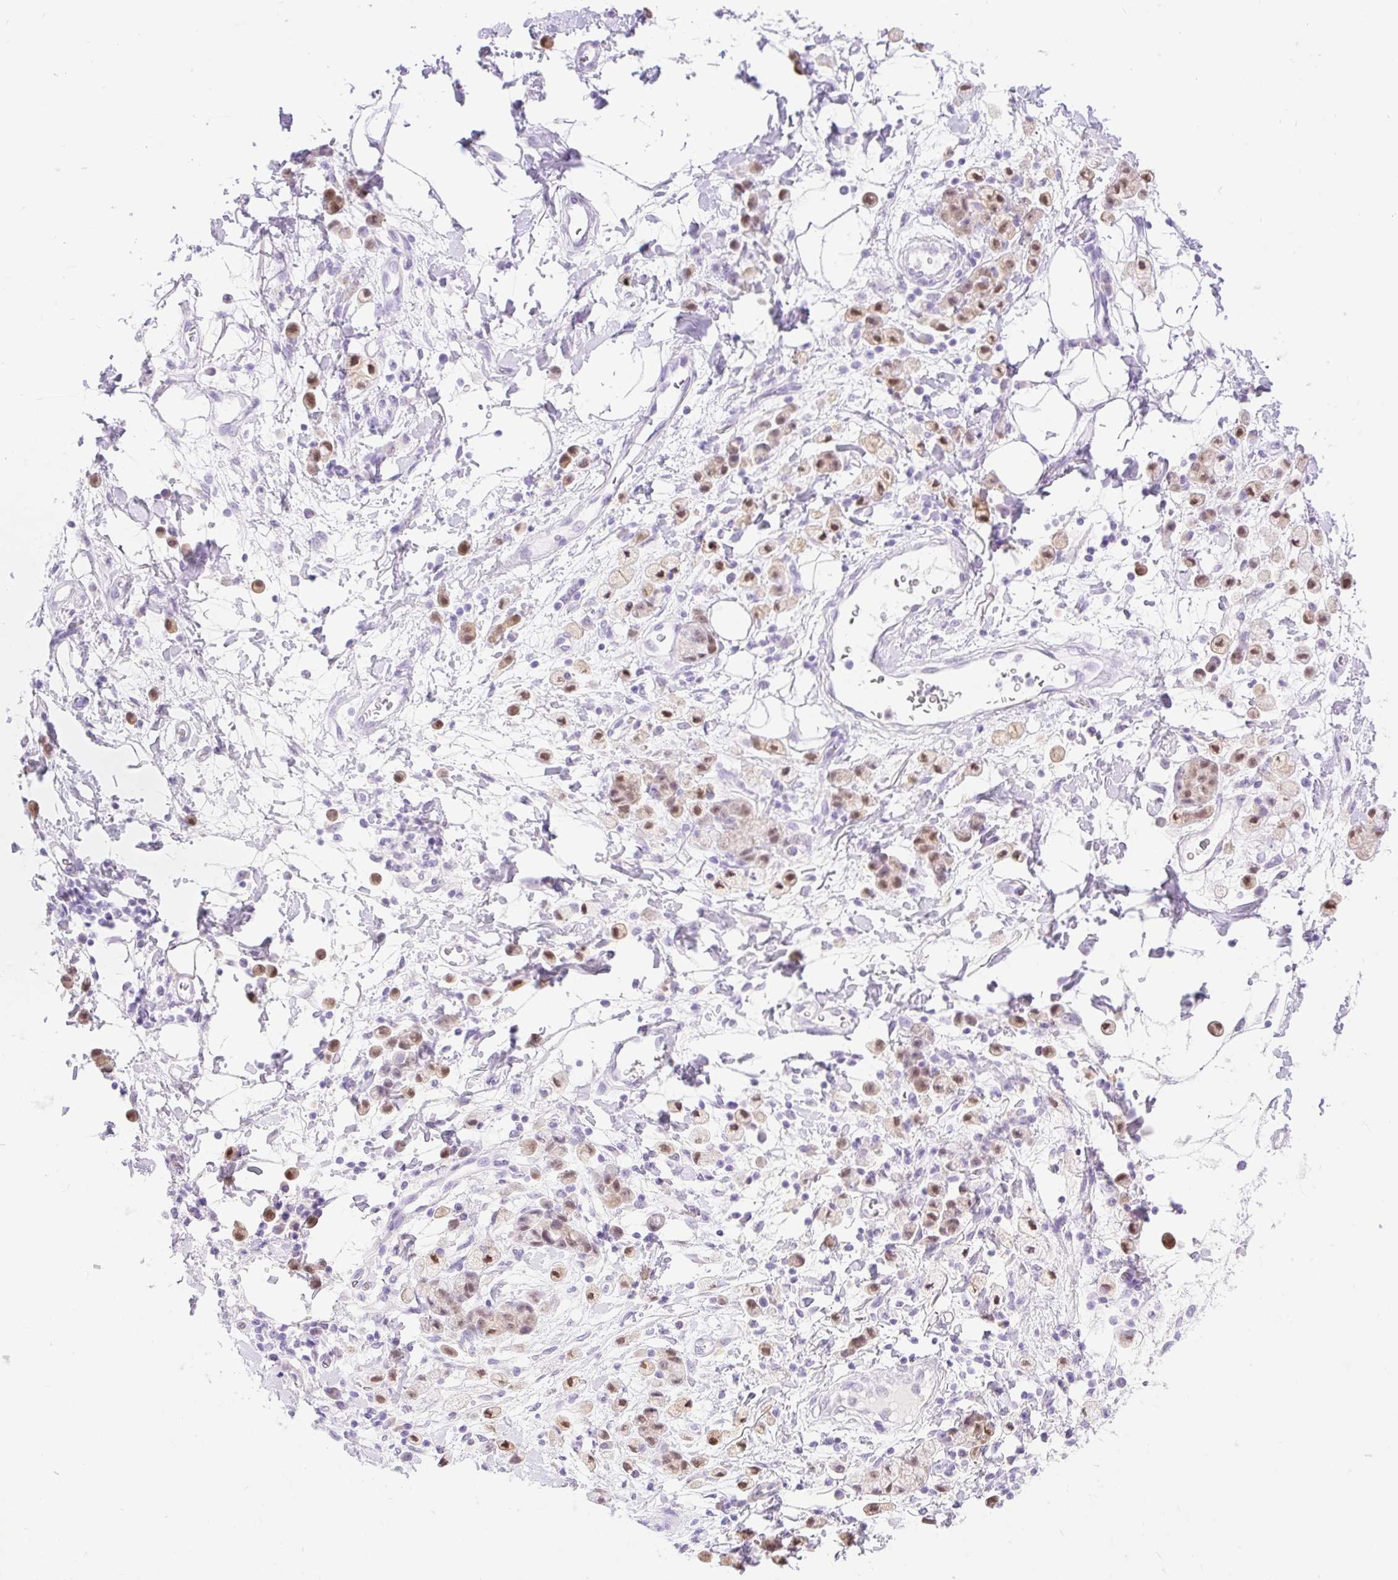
{"staining": {"intensity": "moderate", "quantity": "25%-75%", "location": "cytoplasmic/membranous,nuclear"}, "tissue": "stomach cancer", "cell_type": "Tumor cells", "image_type": "cancer", "snomed": [{"axis": "morphology", "description": "Adenocarcinoma, NOS"}, {"axis": "topography", "description": "Stomach"}], "caption": "A brown stain highlights moderate cytoplasmic/membranous and nuclear expression of a protein in stomach adenocarcinoma tumor cells. The protein of interest is stained brown, and the nuclei are stained in blue (DAB IHC with brightfield microscopy, high magnification).", "gene": "SLC25A40", "patient": {"sex": "male", "age": 77}}